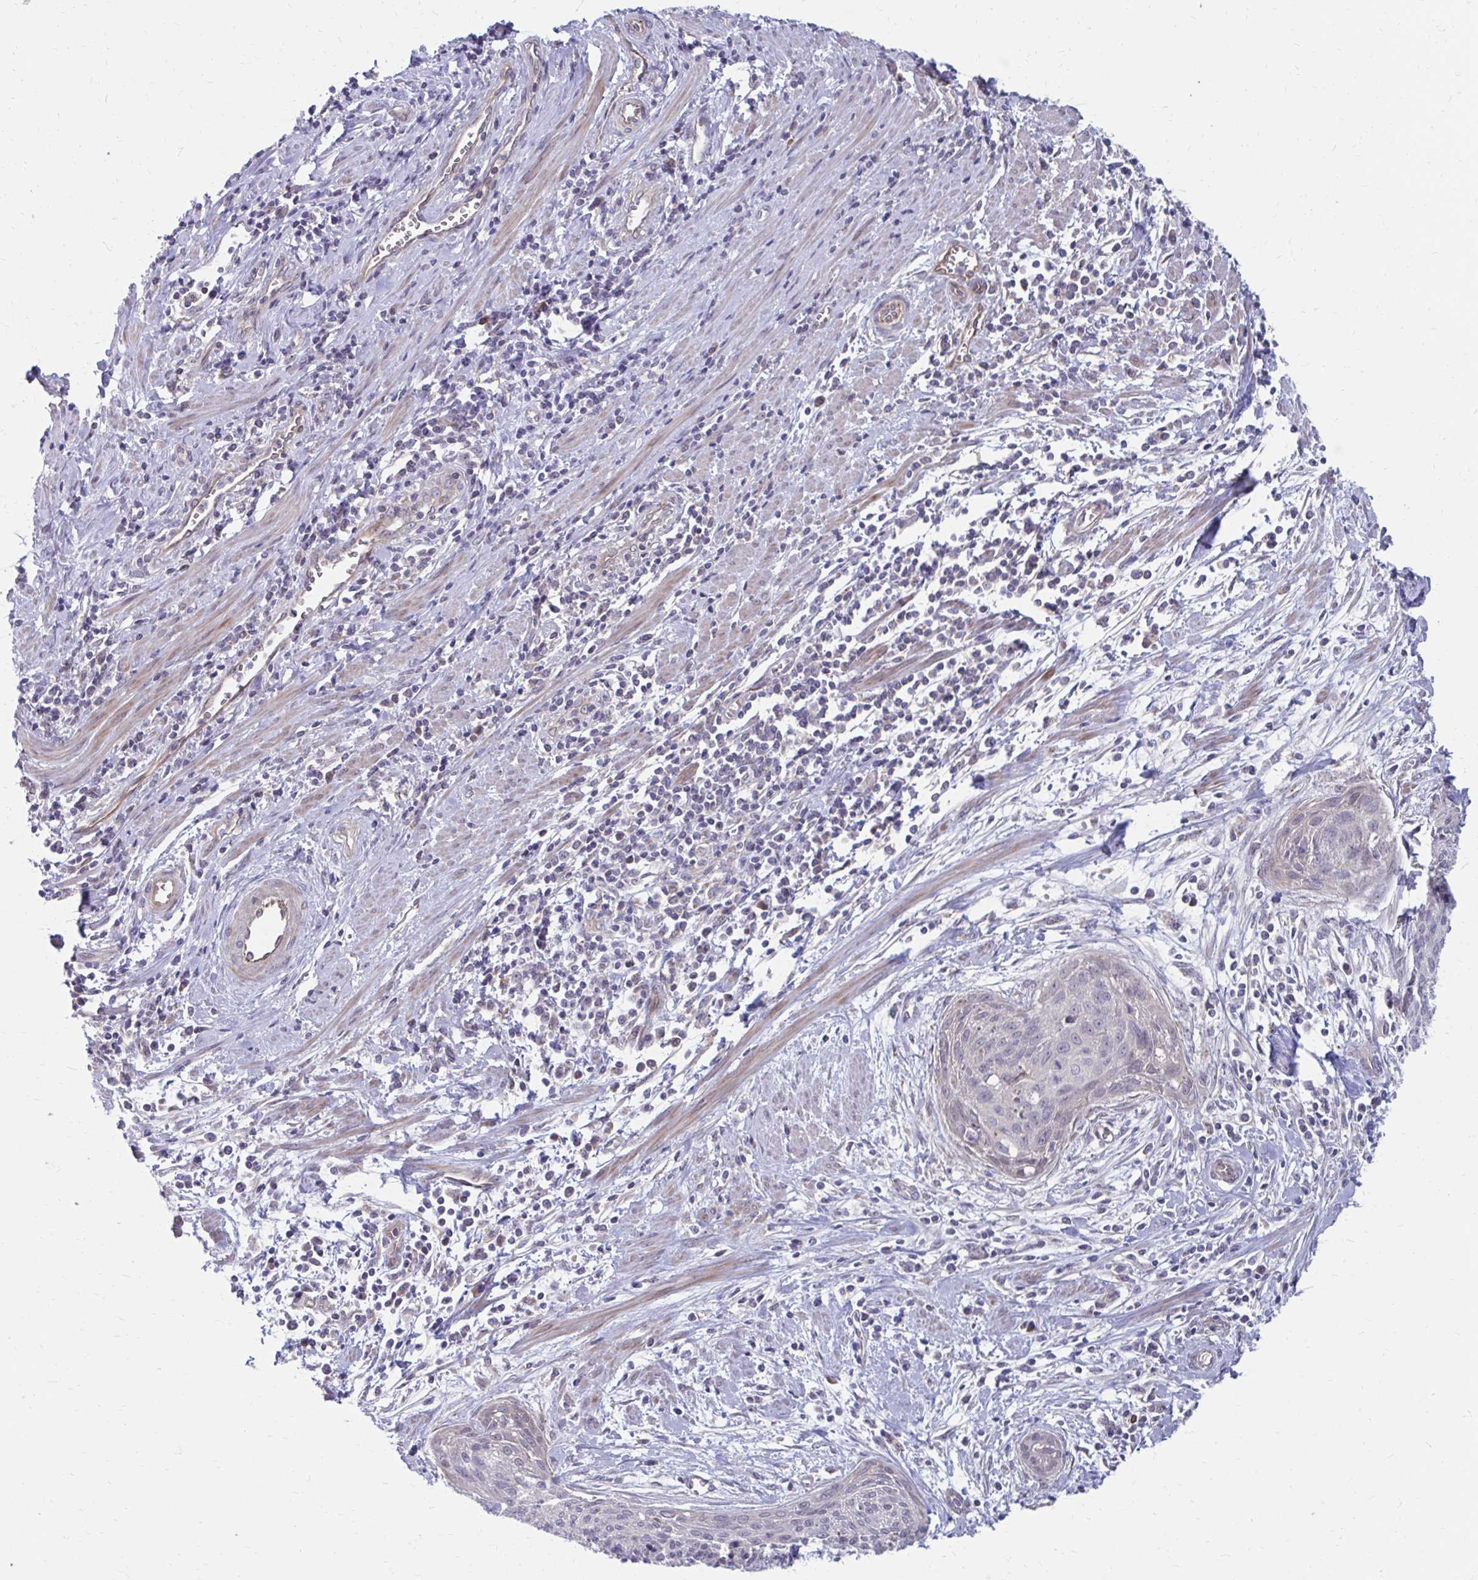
{"staining": {"intensity": "negative", "quantity": "none", "location": "none"}, "tissue": "cervical cancer", "cell_type": "Tumor cells", "image_type": "cancer", "snomed": [{"axis": "morphology", "description": "Squamous cell carcinoma, NOS"}, {"axis": "topography", "description": "Cervix"}], "caption": "A high-resolution photomicrograph shows immunohistochemistry (IHC) staining of squamous cell carcinoma (cervical), which reveals no significant positivity in tumor cells.", "gene": "ITPR2", "patient": {"sex": "female", "age": 55}}